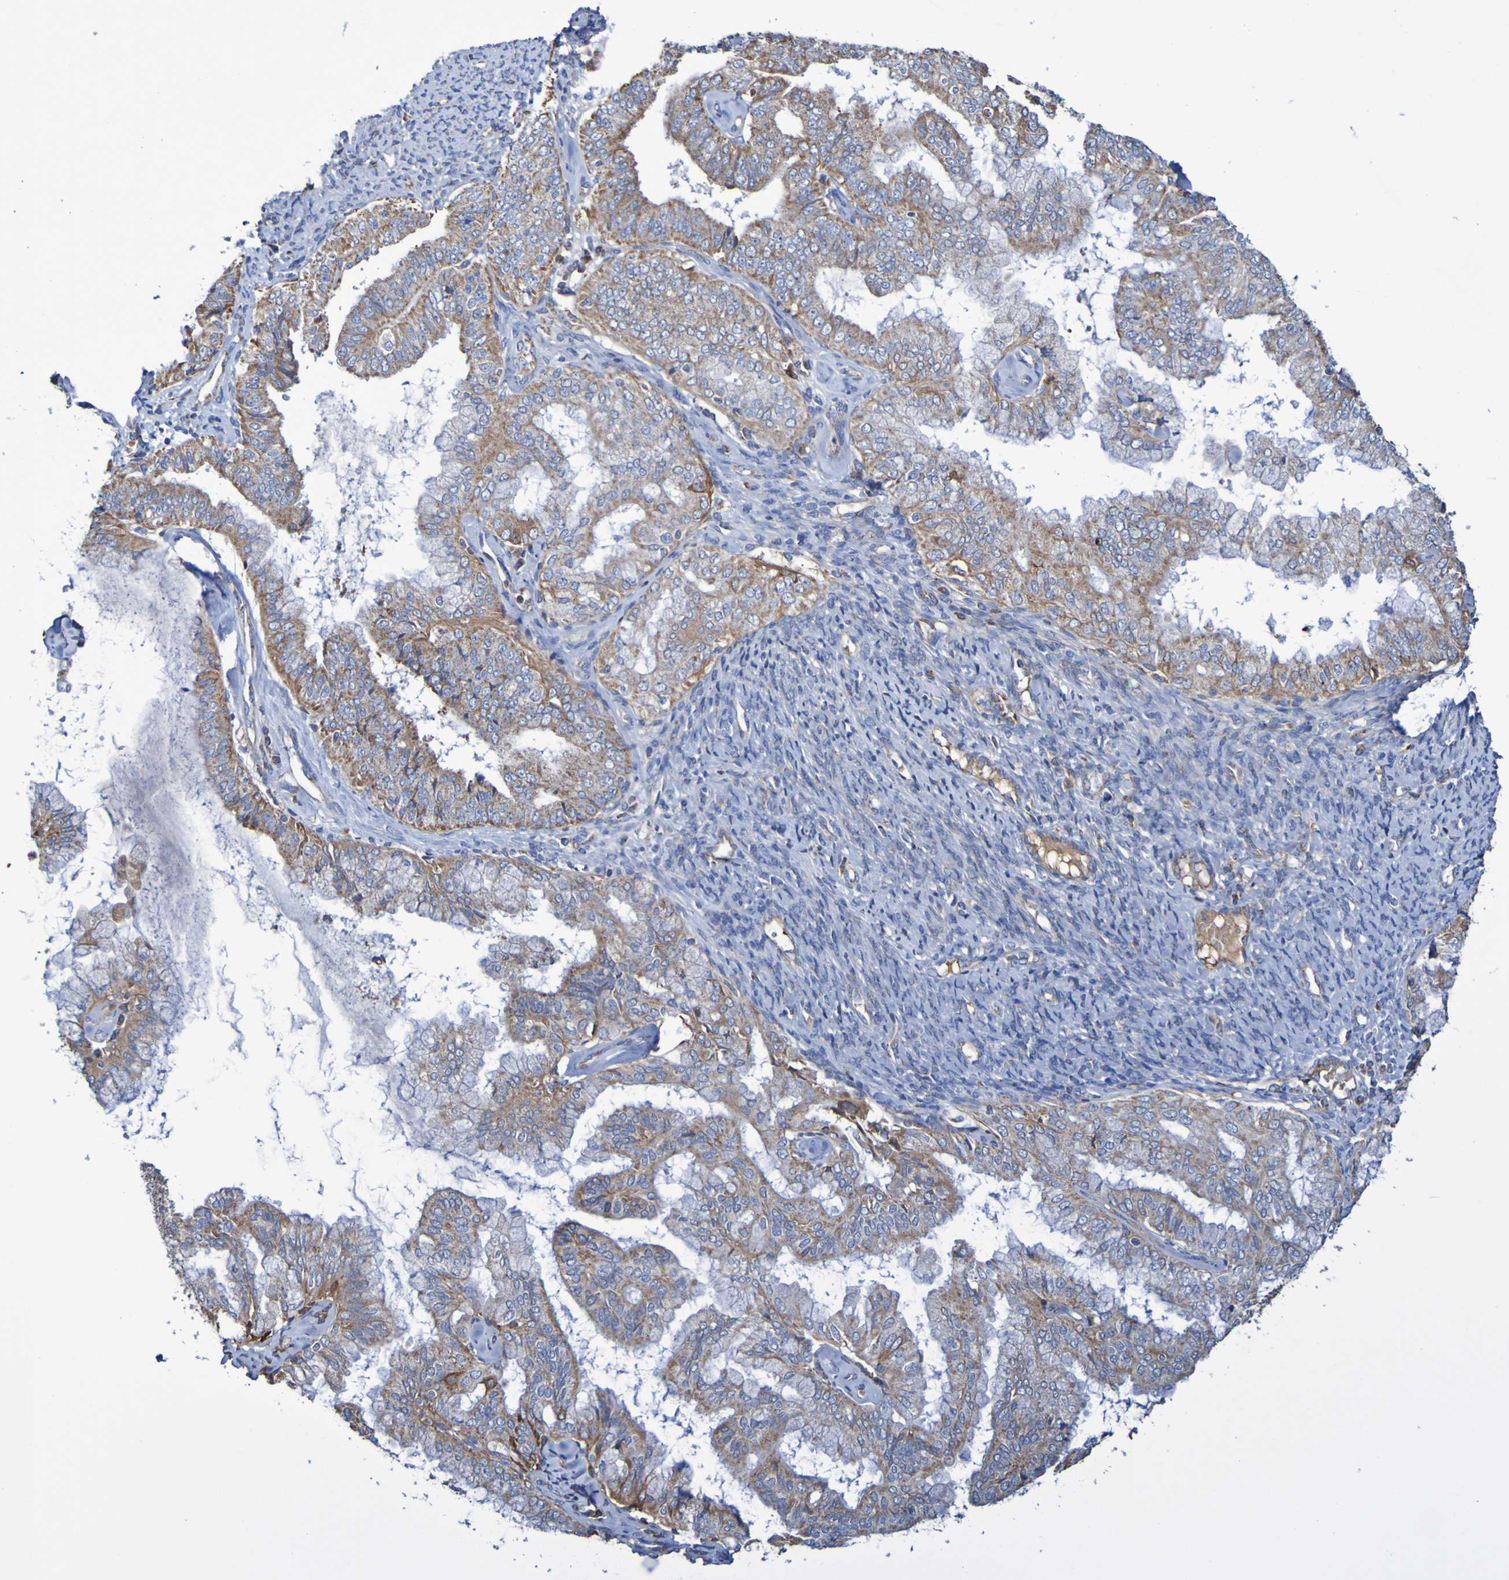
{"staining": {"intensity": "moderate", "quantity": ">75%", "location": "cytoplasmic/membranous"}, "tissue": "endometrial cancer", "cell_type": "Tumor cells", "image_type": "cancer", "snomed": [{"axis": "morphology", "description": "Adenocarcinoma, NOS"}, {"axis": "topography", "description": "Endometrium"}], "caption": "DAB immunohistochemical staining of adenocarcinoma (endometrial) demonstrates moderate cytoplasmic/membranous protein staining in approximately >75% of tumor cells. (DAB = brown stain, brightfield microscopy at high magnification).", "gene": "CNTN2", "patient": {"sex": "female", "age": 63}}